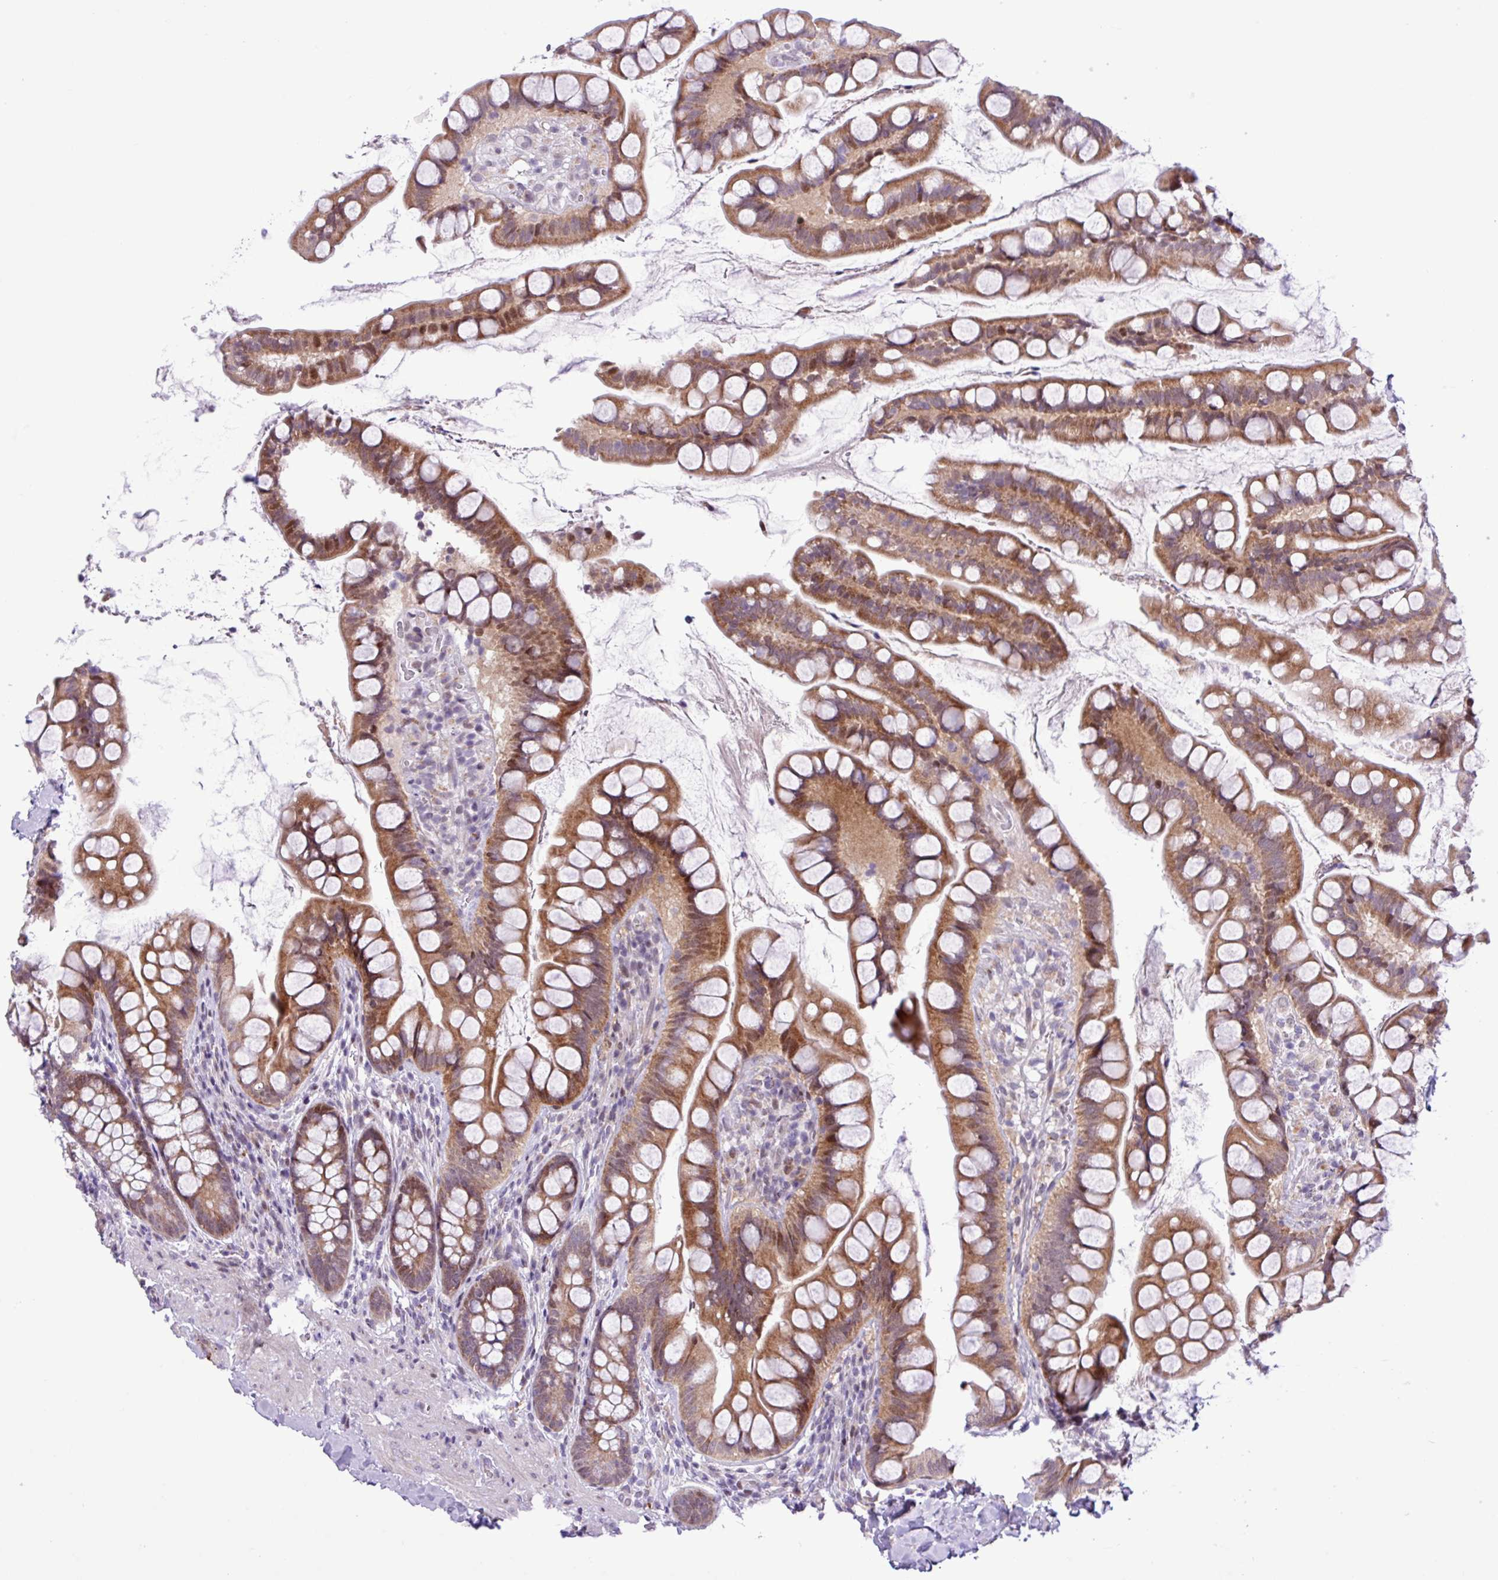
{"staining": {"intensity": "moderate", "quantity": ">75%", "location": "cytoplasmic/membranous,nuclear"}, "tissue": "small intestine", "cell_type": "Glandular cells", "image_type": "normal", "snomed": [{"axis": "morphology", "description": "Normal tissue, NOS"}, {"axis": "topography", "description": "Small intestine"}], "caption": "Immunohistochemistry (IHC) micrograph of normal small intestine stained for a protein (brown), which shows medium levels of moderate cytoplasmic/membranous,nuclear expression in approximately >75% of glandular cells.", "gene": "ZNF354A", "patient": {"sex": "male", "age": 70}}